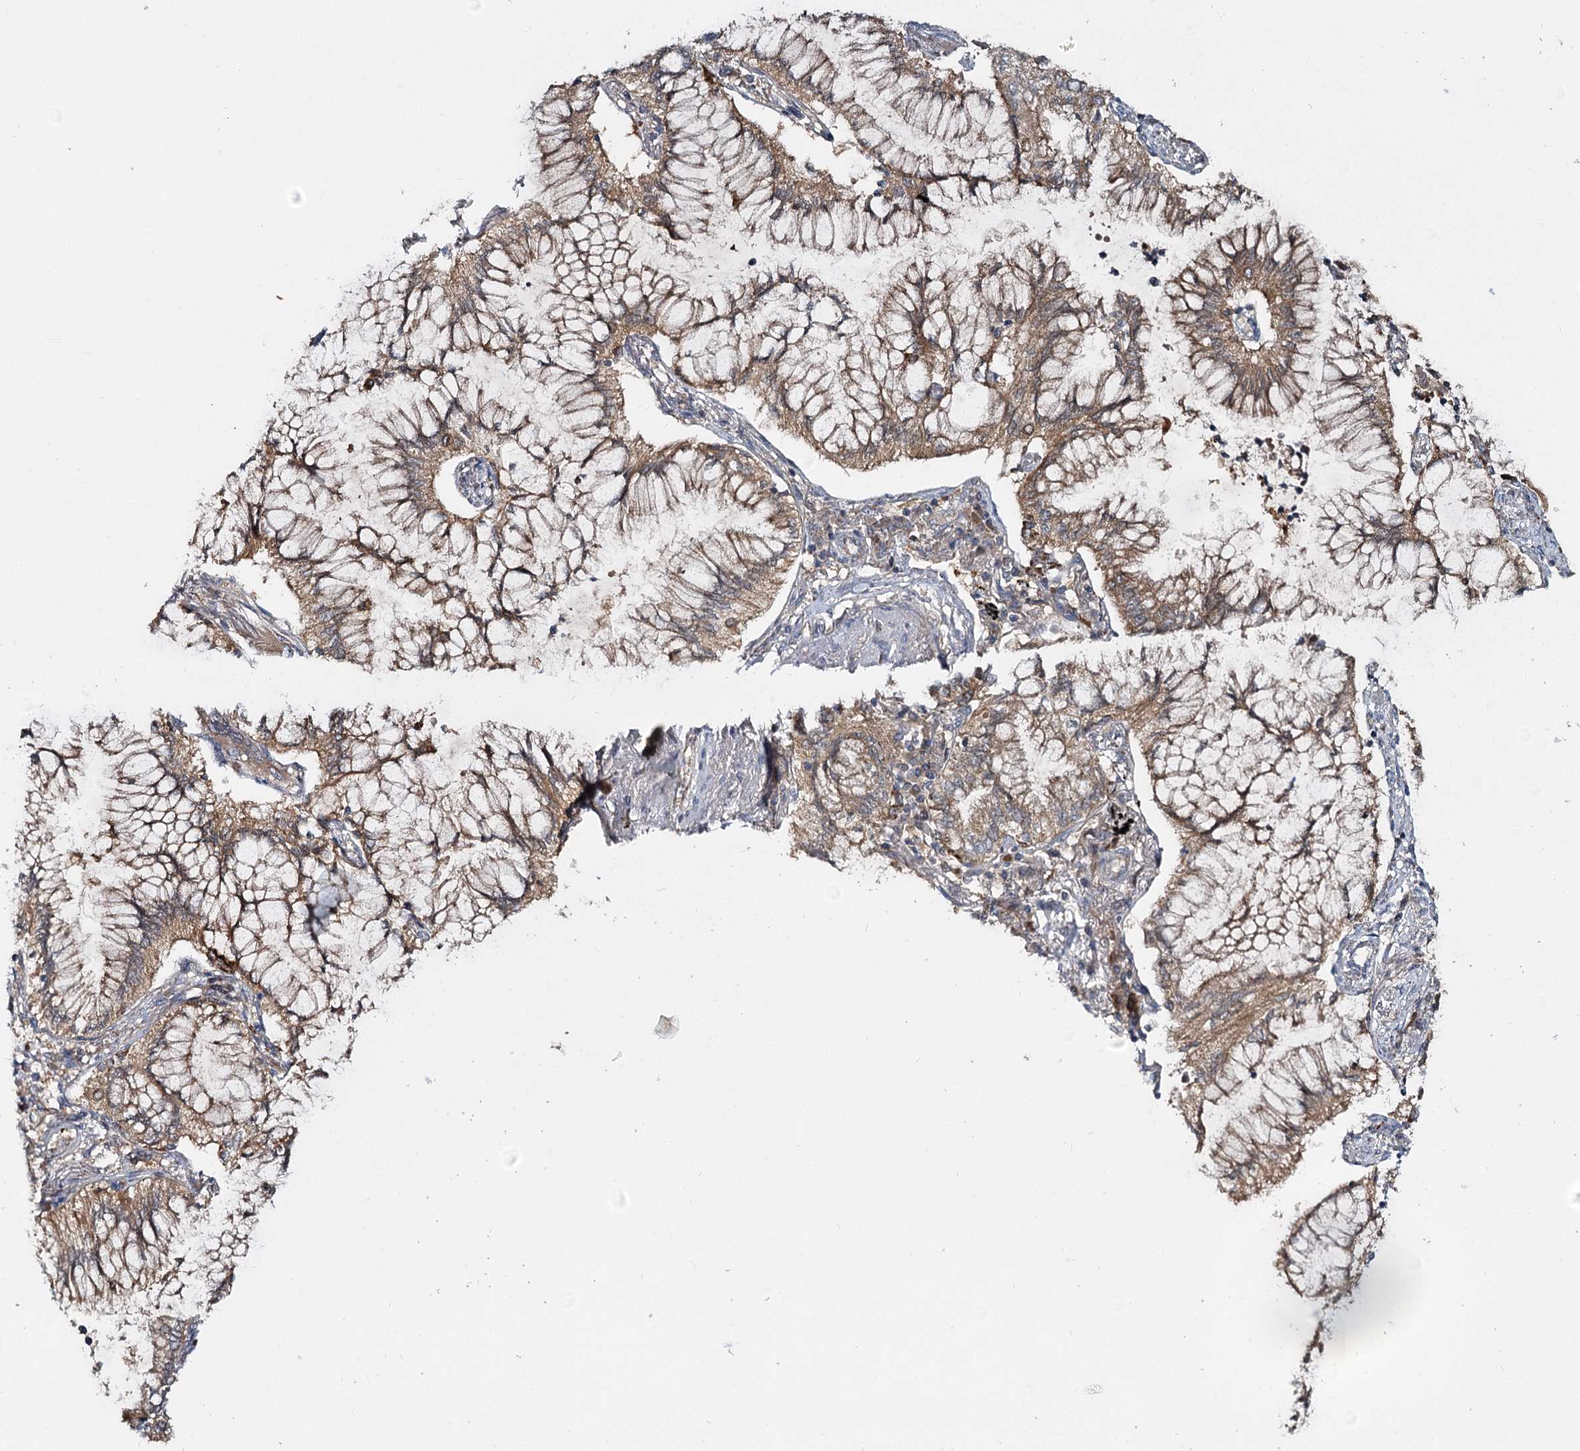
{"staining": {"intensity": "moderate", "quantity": ">75%", "location": "cytoplasmic/membranous"}, "tissue": "lung cancer", "cell_type": "Tumor cells", "image_type": "cancer", "snomed": [{"axis": "morphology", "description": "Adenocarcinoma, NOS"}, {"axis": "topography", "description": "Lung"}], "caption": "Immunohistochemistry (IHC) (DAB) staining of adenocarcinoma (lung) reveals moderate cytoplasmic/membranous protein expression in approximately >75% of tumor cells.", "gene": "PYROXD2", "patient": {"sex": "female", "age": 70}}